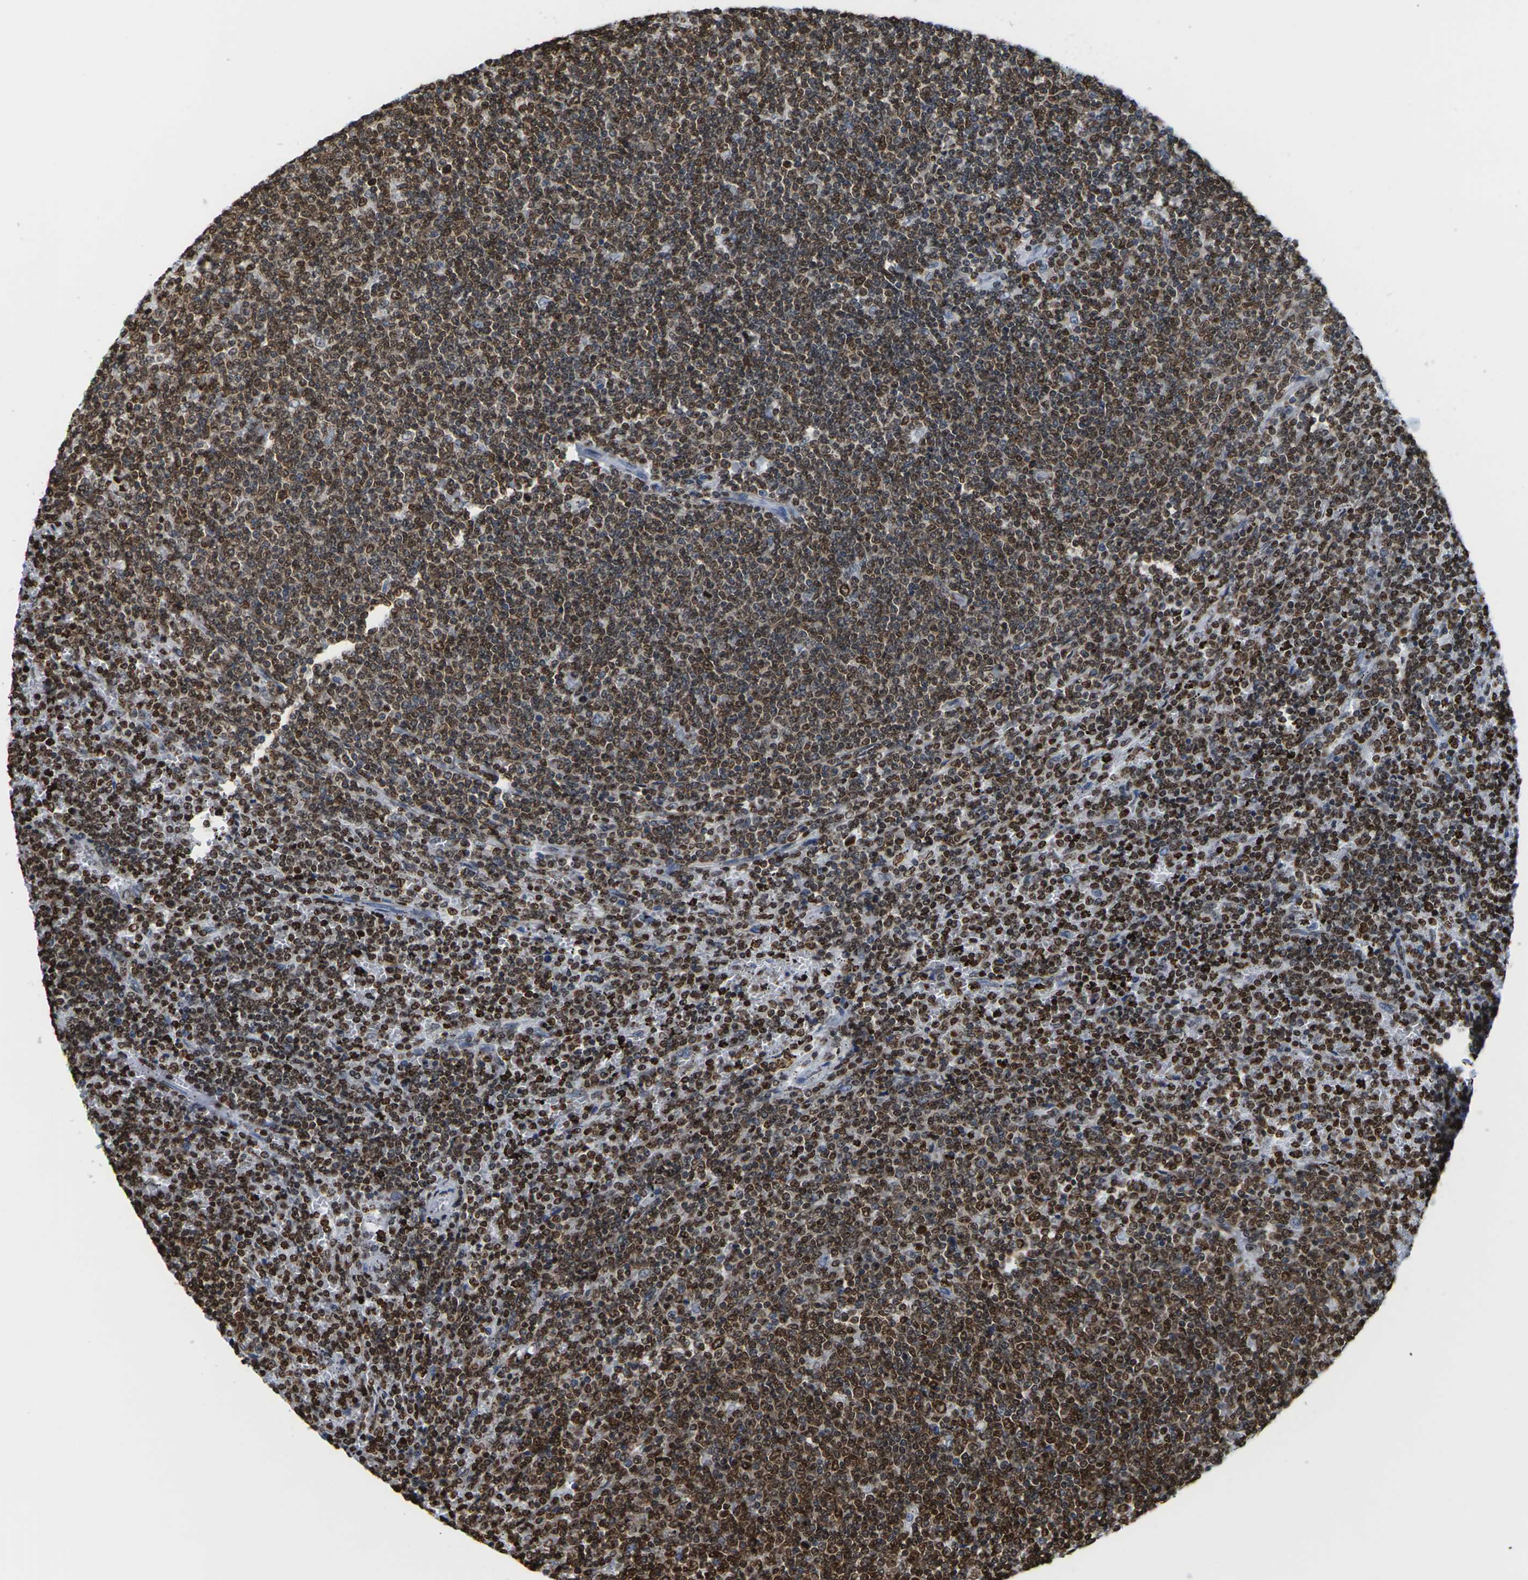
{"staining": {"intensity": "strong", "quantity": ">75%", "location": "cytoplasmic/membranous,nuclear"}, "tissue": "lymphoma", "cell_type": "Tumor cells", "image_type": "cancer", "snomed": [{"axis": "morphology", "description": "Malignant lymphoma, non-Hodgkin's type, Low grade"}, {"axis": "topography", "description": "Spleen"}], "caption": "IHC histopathology image of lymphoma stained for a protein (brown), which demonstrates high levels of strong cytoplasmic/membranous and nuclear staining in about >75% of tumor cells.", "gene": "H2AC21", "patient": {"sex": "female", "age": 50}}